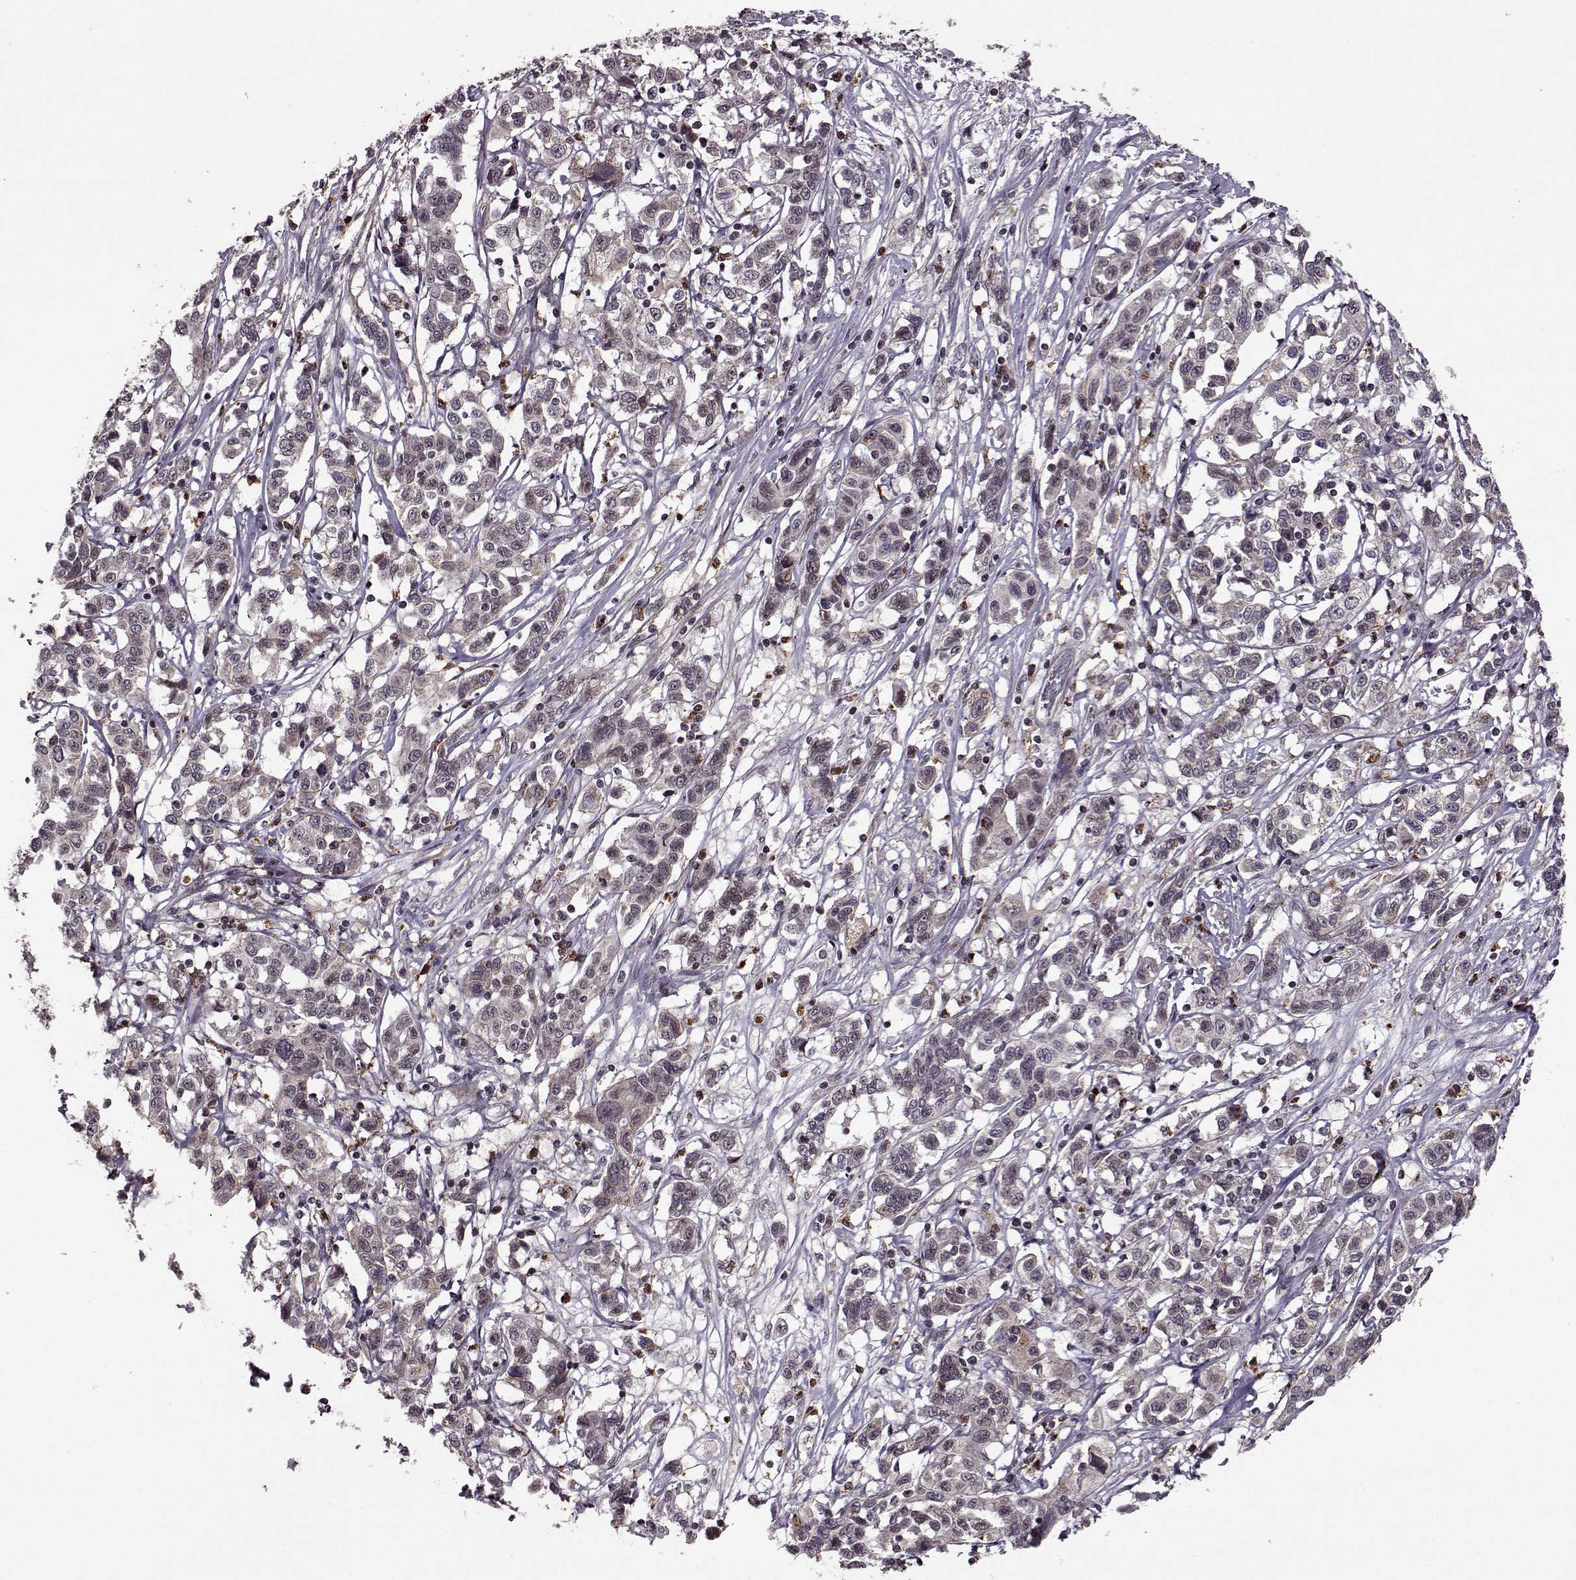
{"staining": {"intensity": "weak", "quantity": "<25%", "location": "cytoplasmic/membranous"}, "tissue": "liver cancer", "cell_type": "Tumor cells", "image_type": "cancer", "snomed": [{"axis": "morphology", "description": "Adenocarcinoma, NOS"}, {"axis": "morphology", "description": "Cholangiocarcinoma"}, {"axis": "topography", "description": "Liver"}], "caption": "A high-resolution histopathology image shows IHC staining of liver cancer (adenocarcinoma), which shows no significant expression in tumor cells. (DAB (3,3'-diaminobenzidine) immunohistochemistry, high magnification).", "gene": "TRMU", "patient": {"sex": "male", "age": 64}}